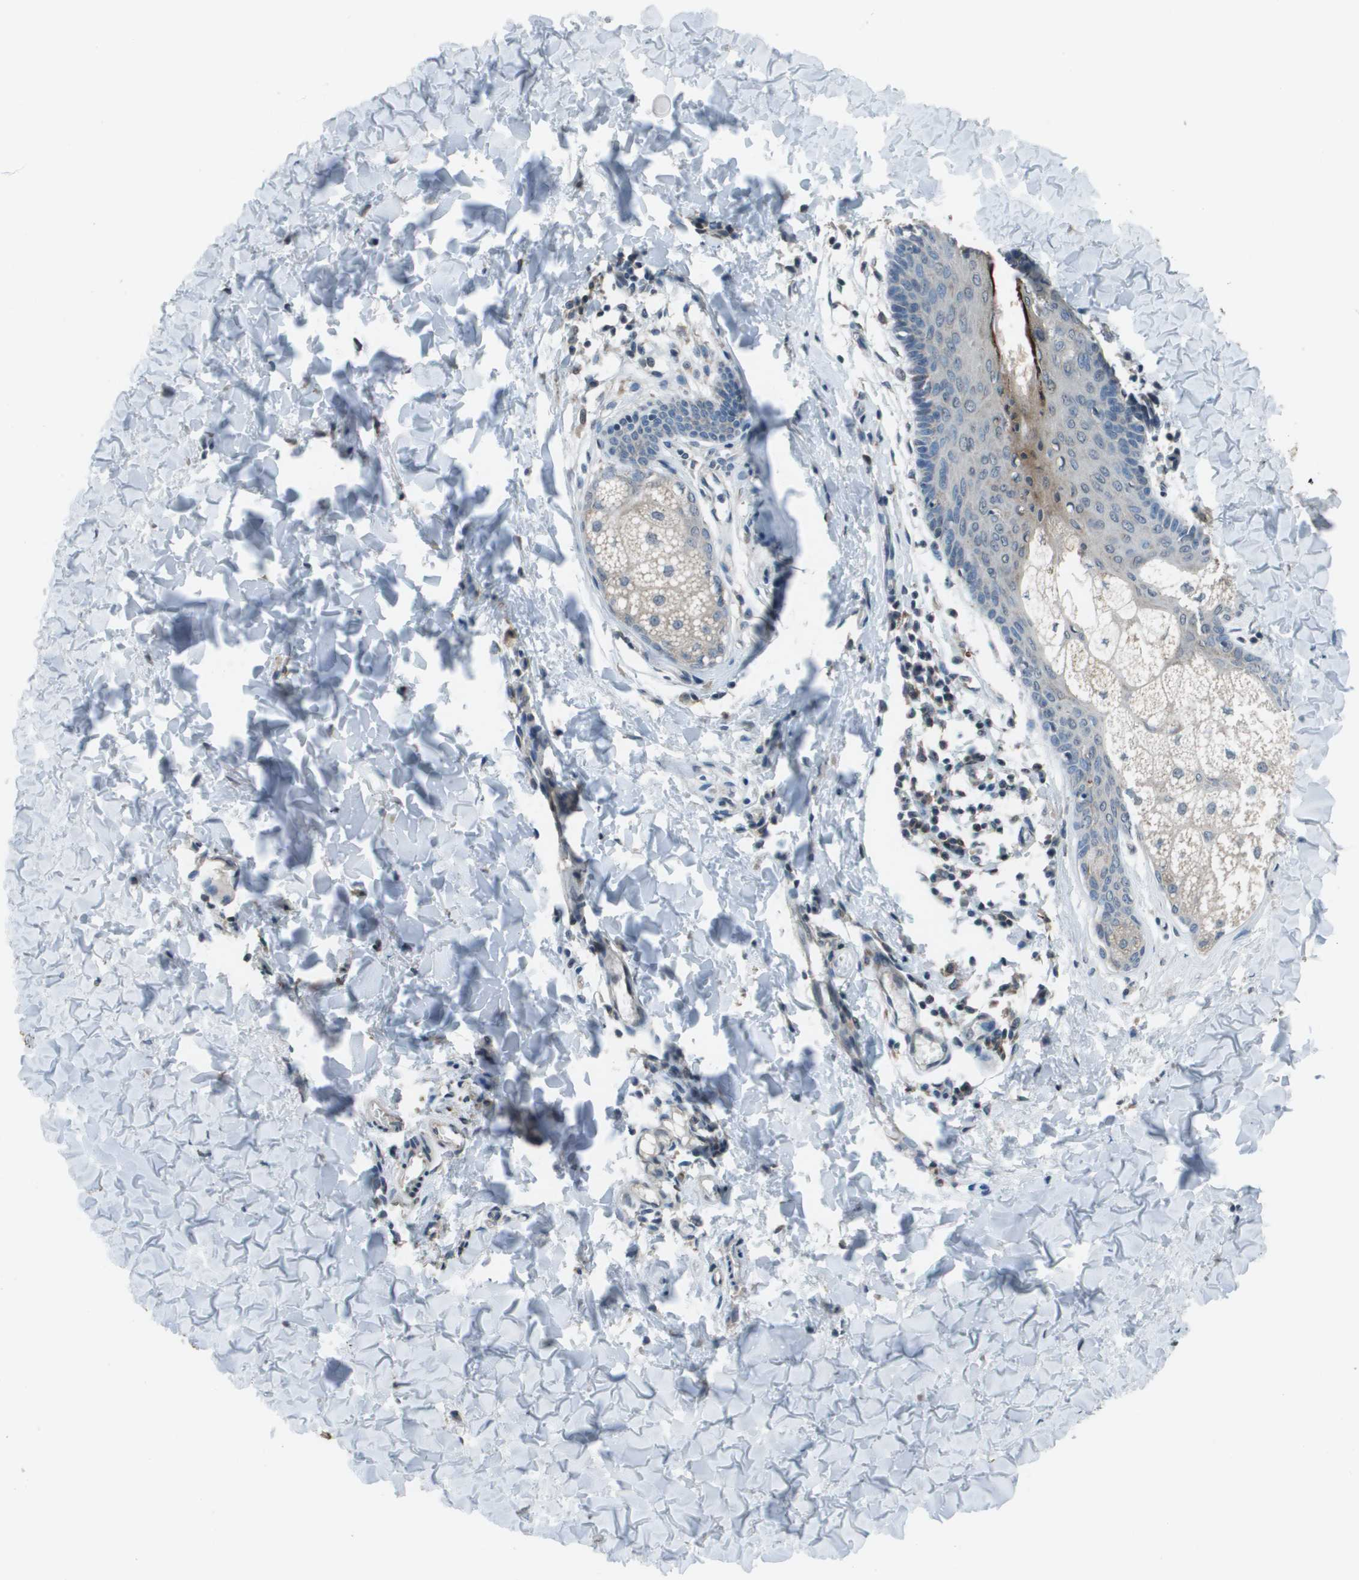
{"staining": {"intensity": "negative", "quantity": "none", "location": "none"}, "tissue": "skin", "cell_type": "Fibroblasts", "image_type": "normal", "snomed": [{"axis": "morphology", "description": "Normal tissue, NOS"}, {"axis": "topography", "description": "Skin"}], "caption": "Immunohistochemical staining of benign human skin displays no significant expression in fibroblasts.", "gene": "GOSR2", "patient": {"sex": "female", "age": 17}}